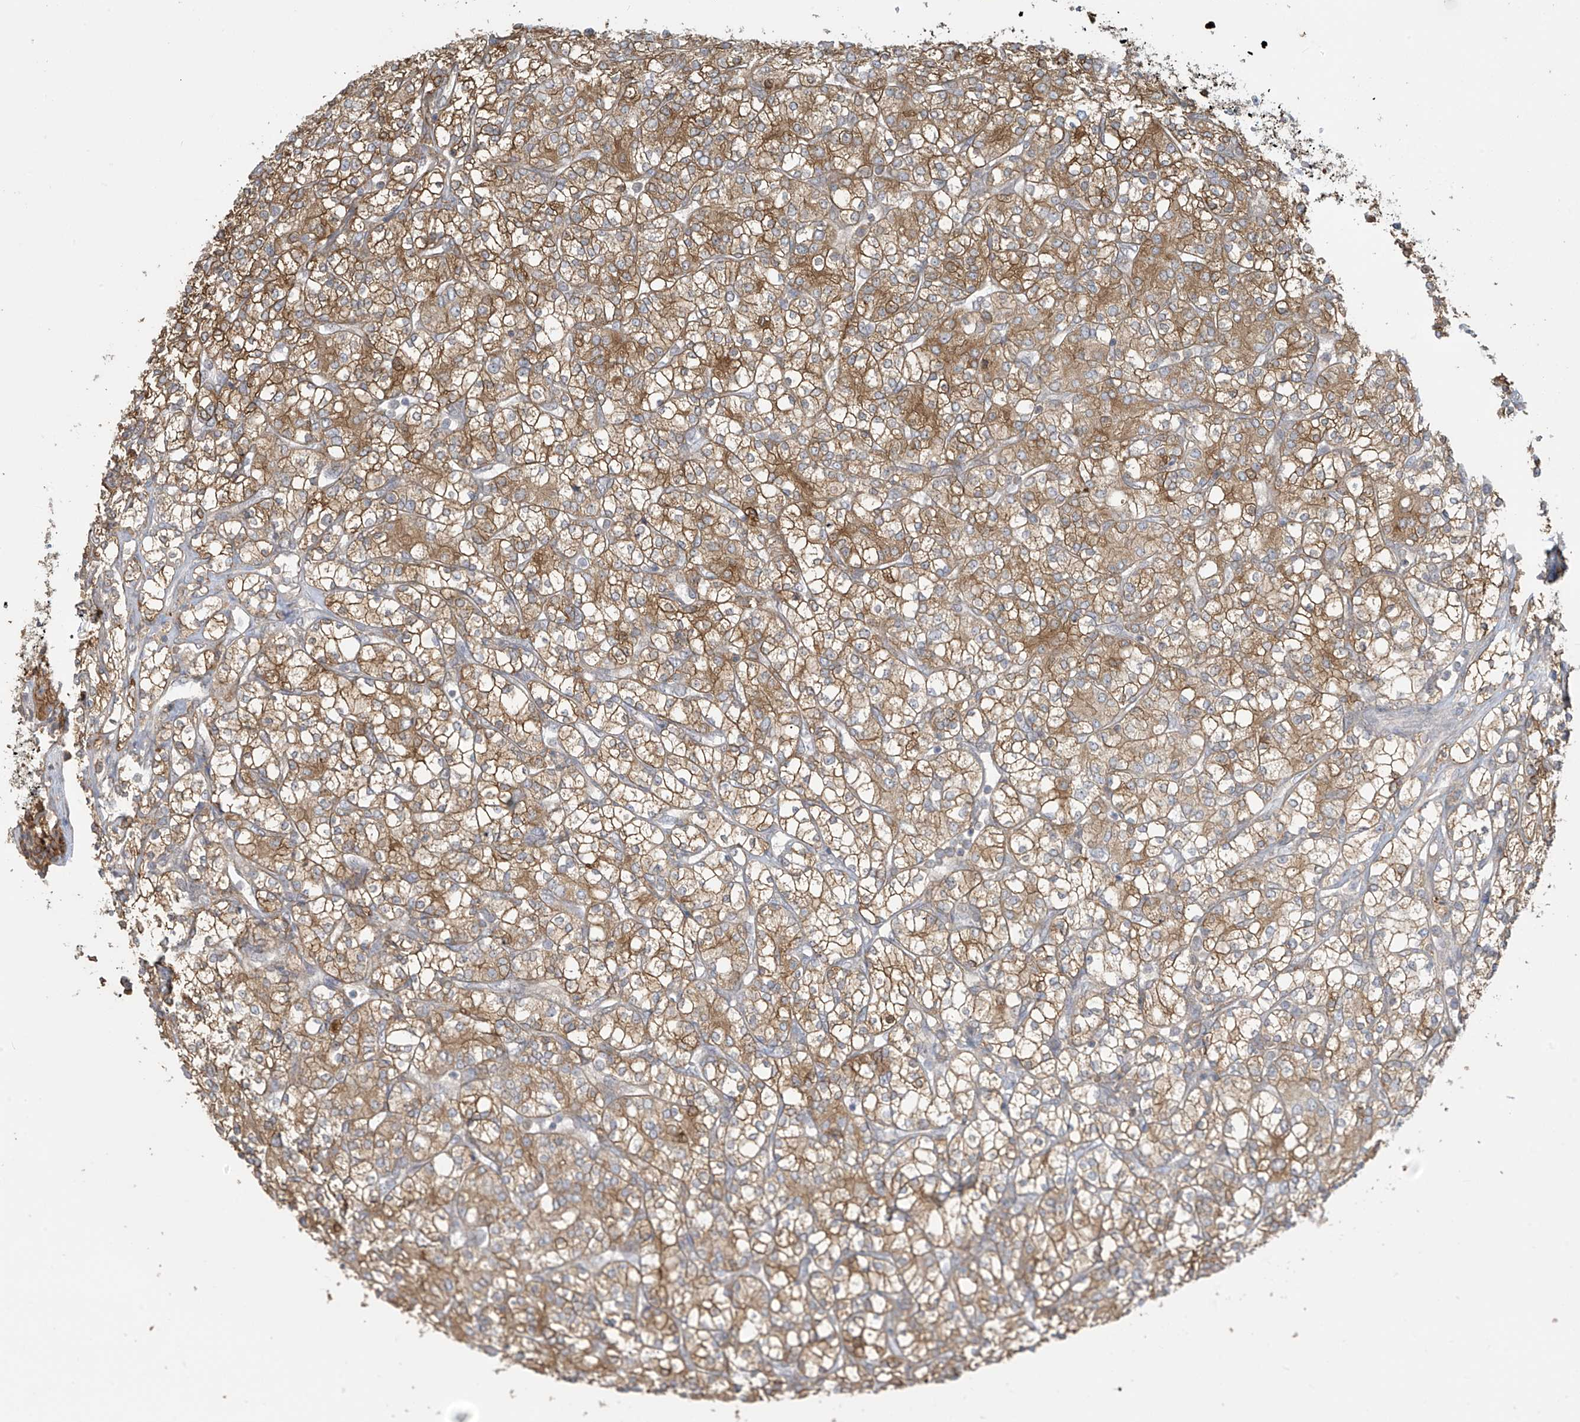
{"staining": {"intensity": "moderate", "quantity": ">75%", "location": "cytoplasmic/membranous"}, "tissue": "renal cancer", "cell_type": "Tumor cells", "image_type": "cancer", "snomed": [{"axis": "morphology", "description": "Adenocarcinoma, NOS"}, {"axis": "topography", "description": "Kidney"}], "caption": "There is medium levels of moderate cytoplasmic/membranous positivity in tumor cells of renal cancer, as demonstrated by immunohistochemical staining (brown color).", "gene": "TAGAP", "patient": {"sex": "male", "age": 77}}